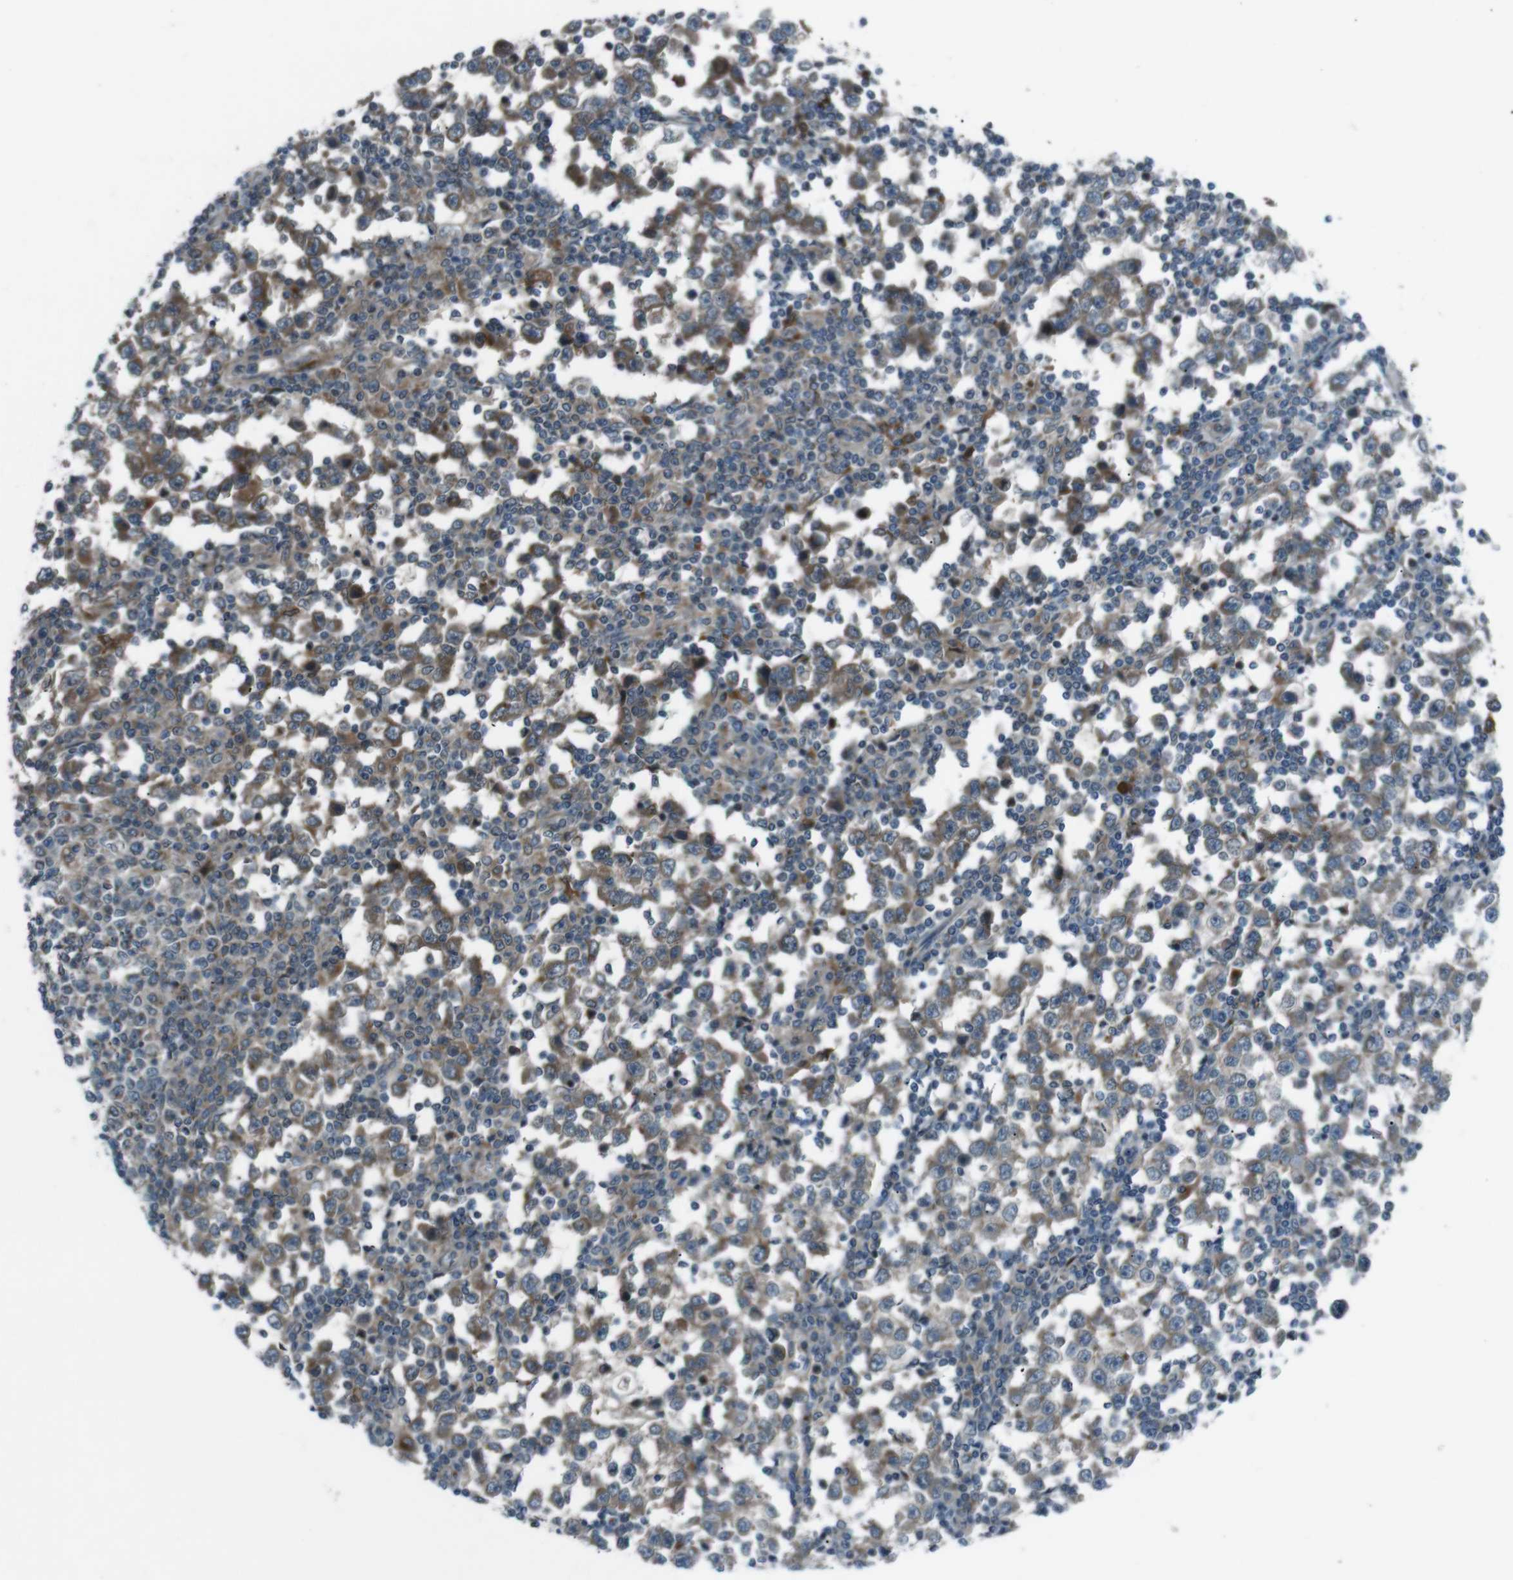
{"staining": {"intensity": "moderate", "quantity": "25%-75%", "location": "cytoplasmic/membranous"}, "tissue": "testis cancer", "cell_type": "Tumor cells", "image_type": "cancer", "snomed": [{"axis": "morphology", "description": "Seminoma, NOS"}, {"axis": "topography", "description": "Testis"}], "caption": "Tumor cells exhibit moderate cytoplasmic/membranous expression in approximately 25%-75% of cells in testis seminoma.", "gene": "SLC27A4", "patient": {"sex": "male", "age": 65}}